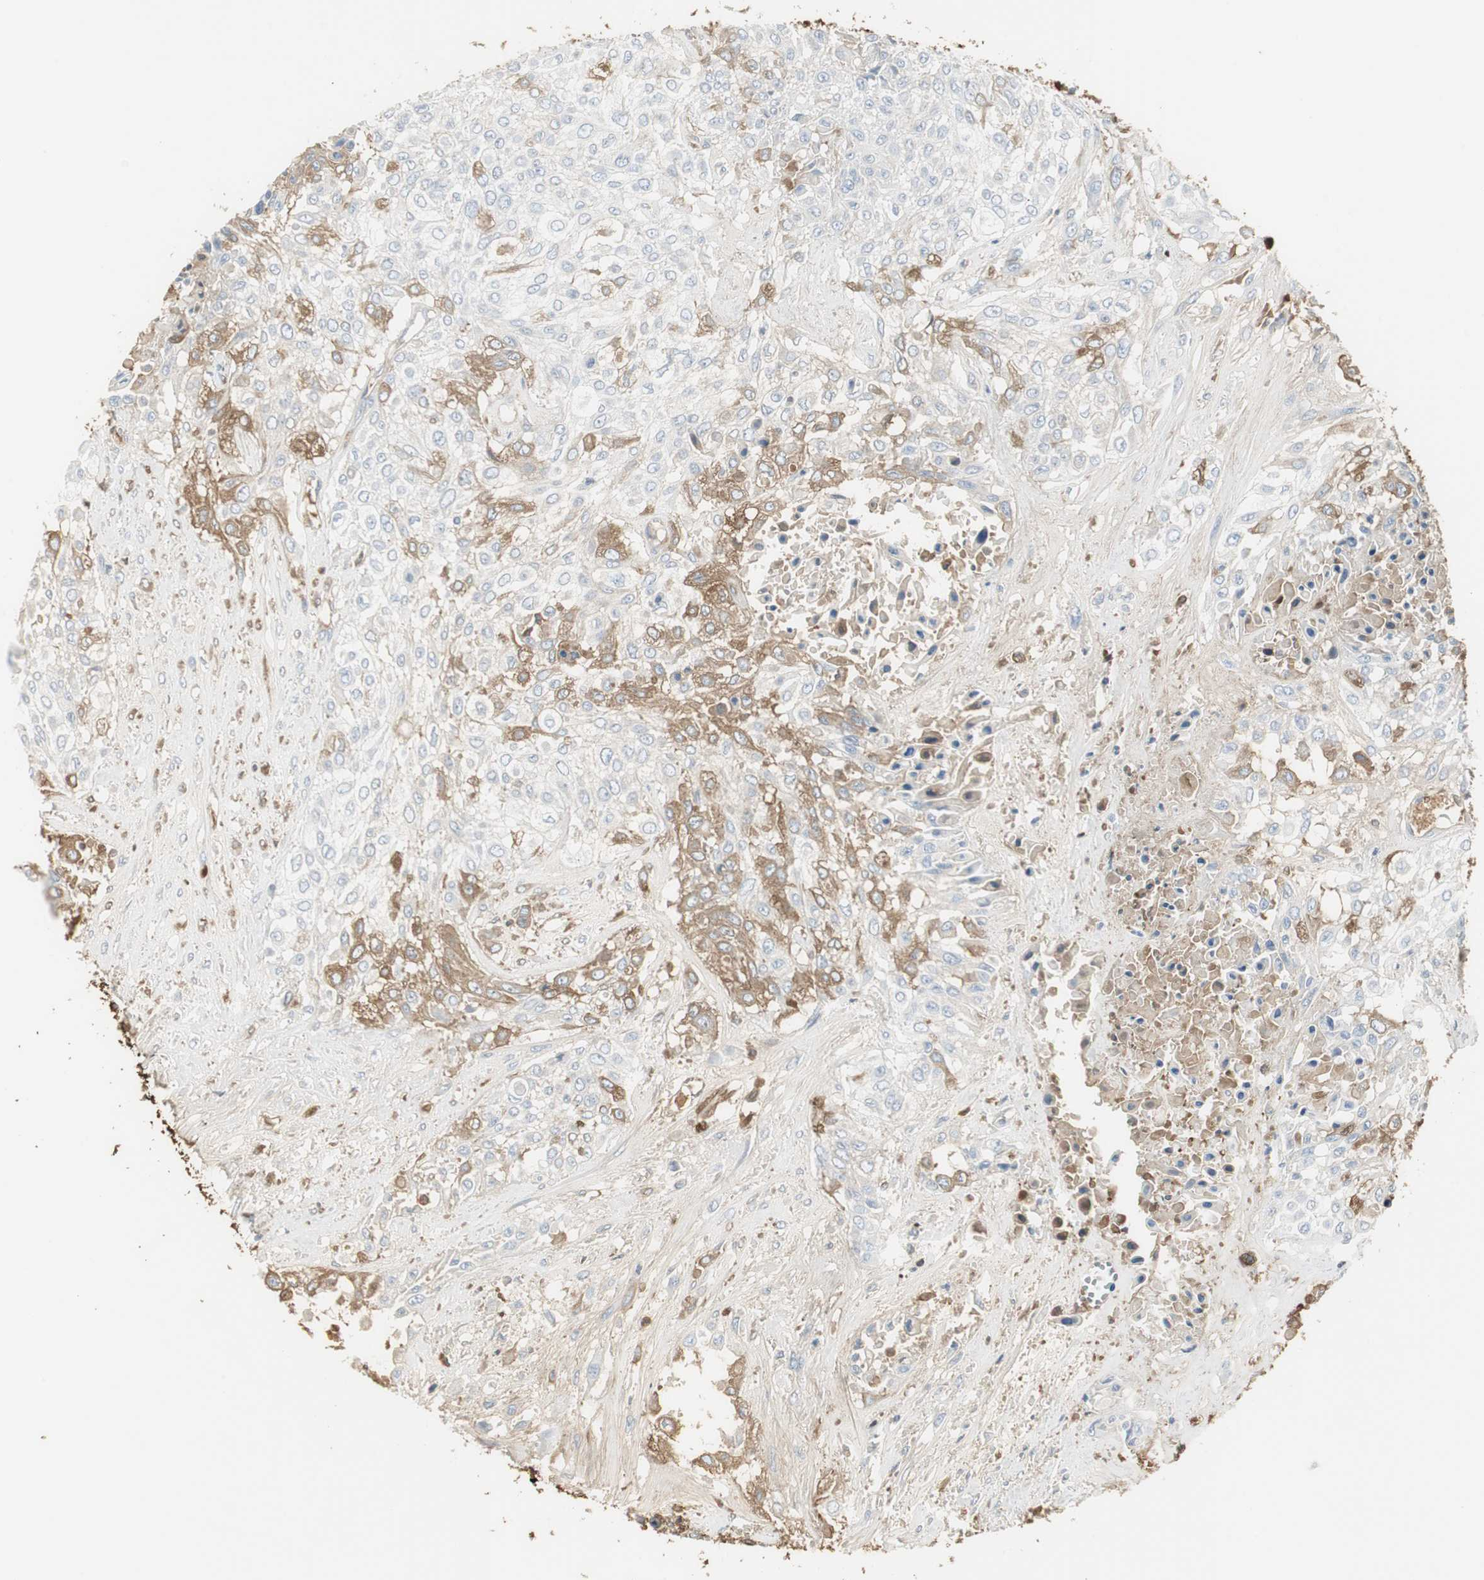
{"staining": {"intensity": "moderate", "quantity": "<25%", "location": "cytoplasmic/membranous"}, "tissue": "urothelial cancer", "cell_type": "Tumor cells", "image_type": "cancer", "snomed": [{"axis": "morphology", "description": "Urothelial carcinoma, High grade"}, {"axis": "topography", "description": "Urinary bladder"}], "caption": "Protein staining of urothelial cancer tissue shows moderate cytoplasmic/membranous positivity in approximately <25% of tumor cells.", "gene": "IGHA1", "patient": {"sex": "male", "age": 57}}